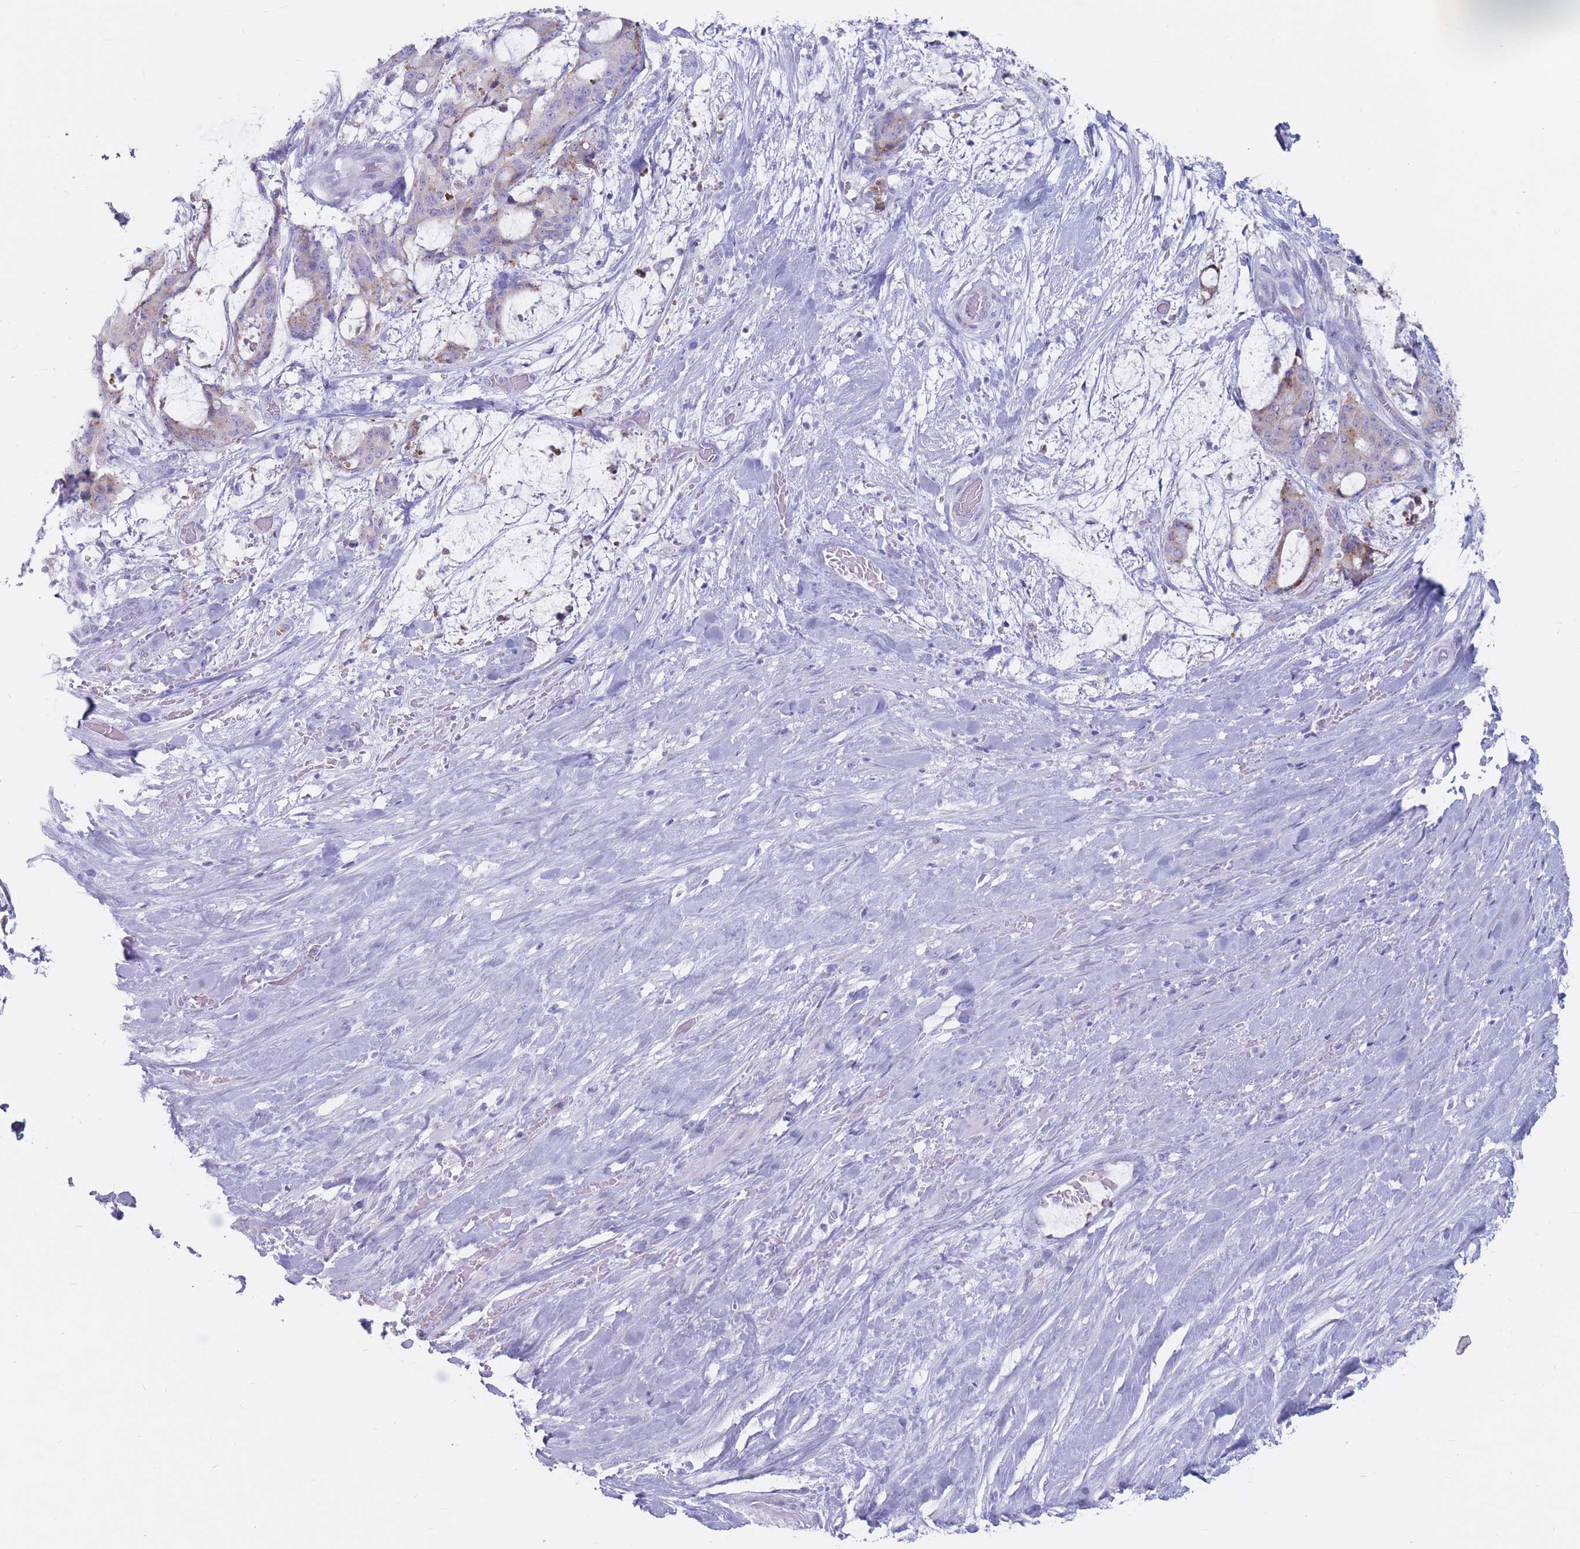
{"staining": {"intensity": "weak", "quantity": "<25%", "location": "cytoplasmic/membranous"}, "tissue": "liver cancer", "cell_type": "Tumor cells", "image_type": "cancer", "snomed": [{"axis": "morphology", "description": "Normal tissue, NOS"}, {"axis": "morphology", "description": "Cholangiocarcinoma"}, {"axis": "topography", "description": "Liver"}, {"axis": "topography", "description": "Peripheral nerve tissue"}], "caption": "There is no significant staining in tumor cells of liver cancer (cholangiocarcinoma).", "gene": "ST3GAL5", "patient": {"sex": "female", "age": 73}}